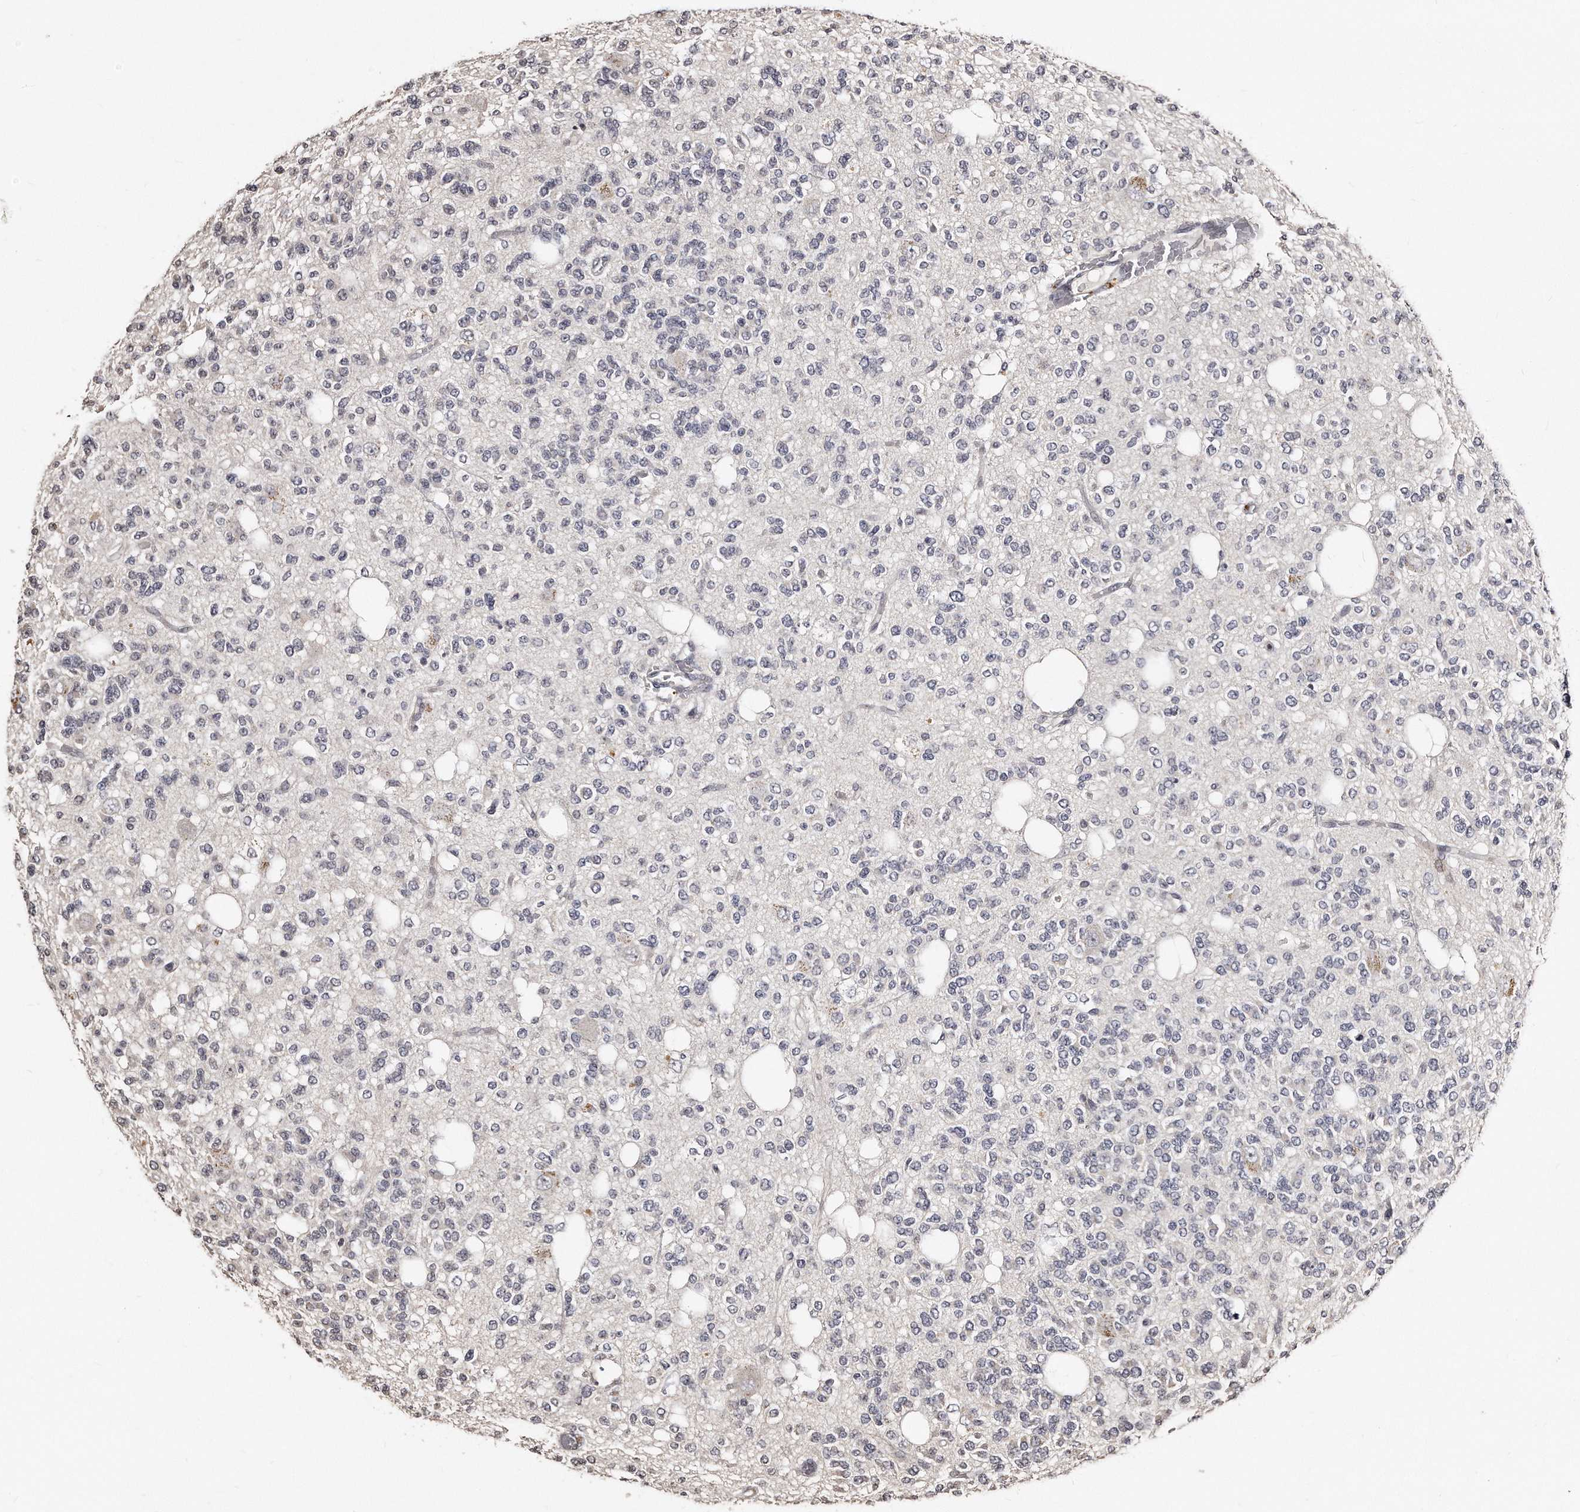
{"staining": {"intensity": "negative", "quantity": "none", "location": "none"}, "tissue": "glioma", "cell_type": "Tumor cells", "image_type": "cancer", "snomed": [{"axis": "morphology", "description": "Glioma, malignant, Low grade"}, {"axis": "topography", "description": "Brain"}], "caption": "Malignant glioma (low-grade) stained for a protein using immunohistochemistry demonstrates no staining tumor cells.", "gene": "TSHR", "patient": {"sex": "male", "age": 38}}